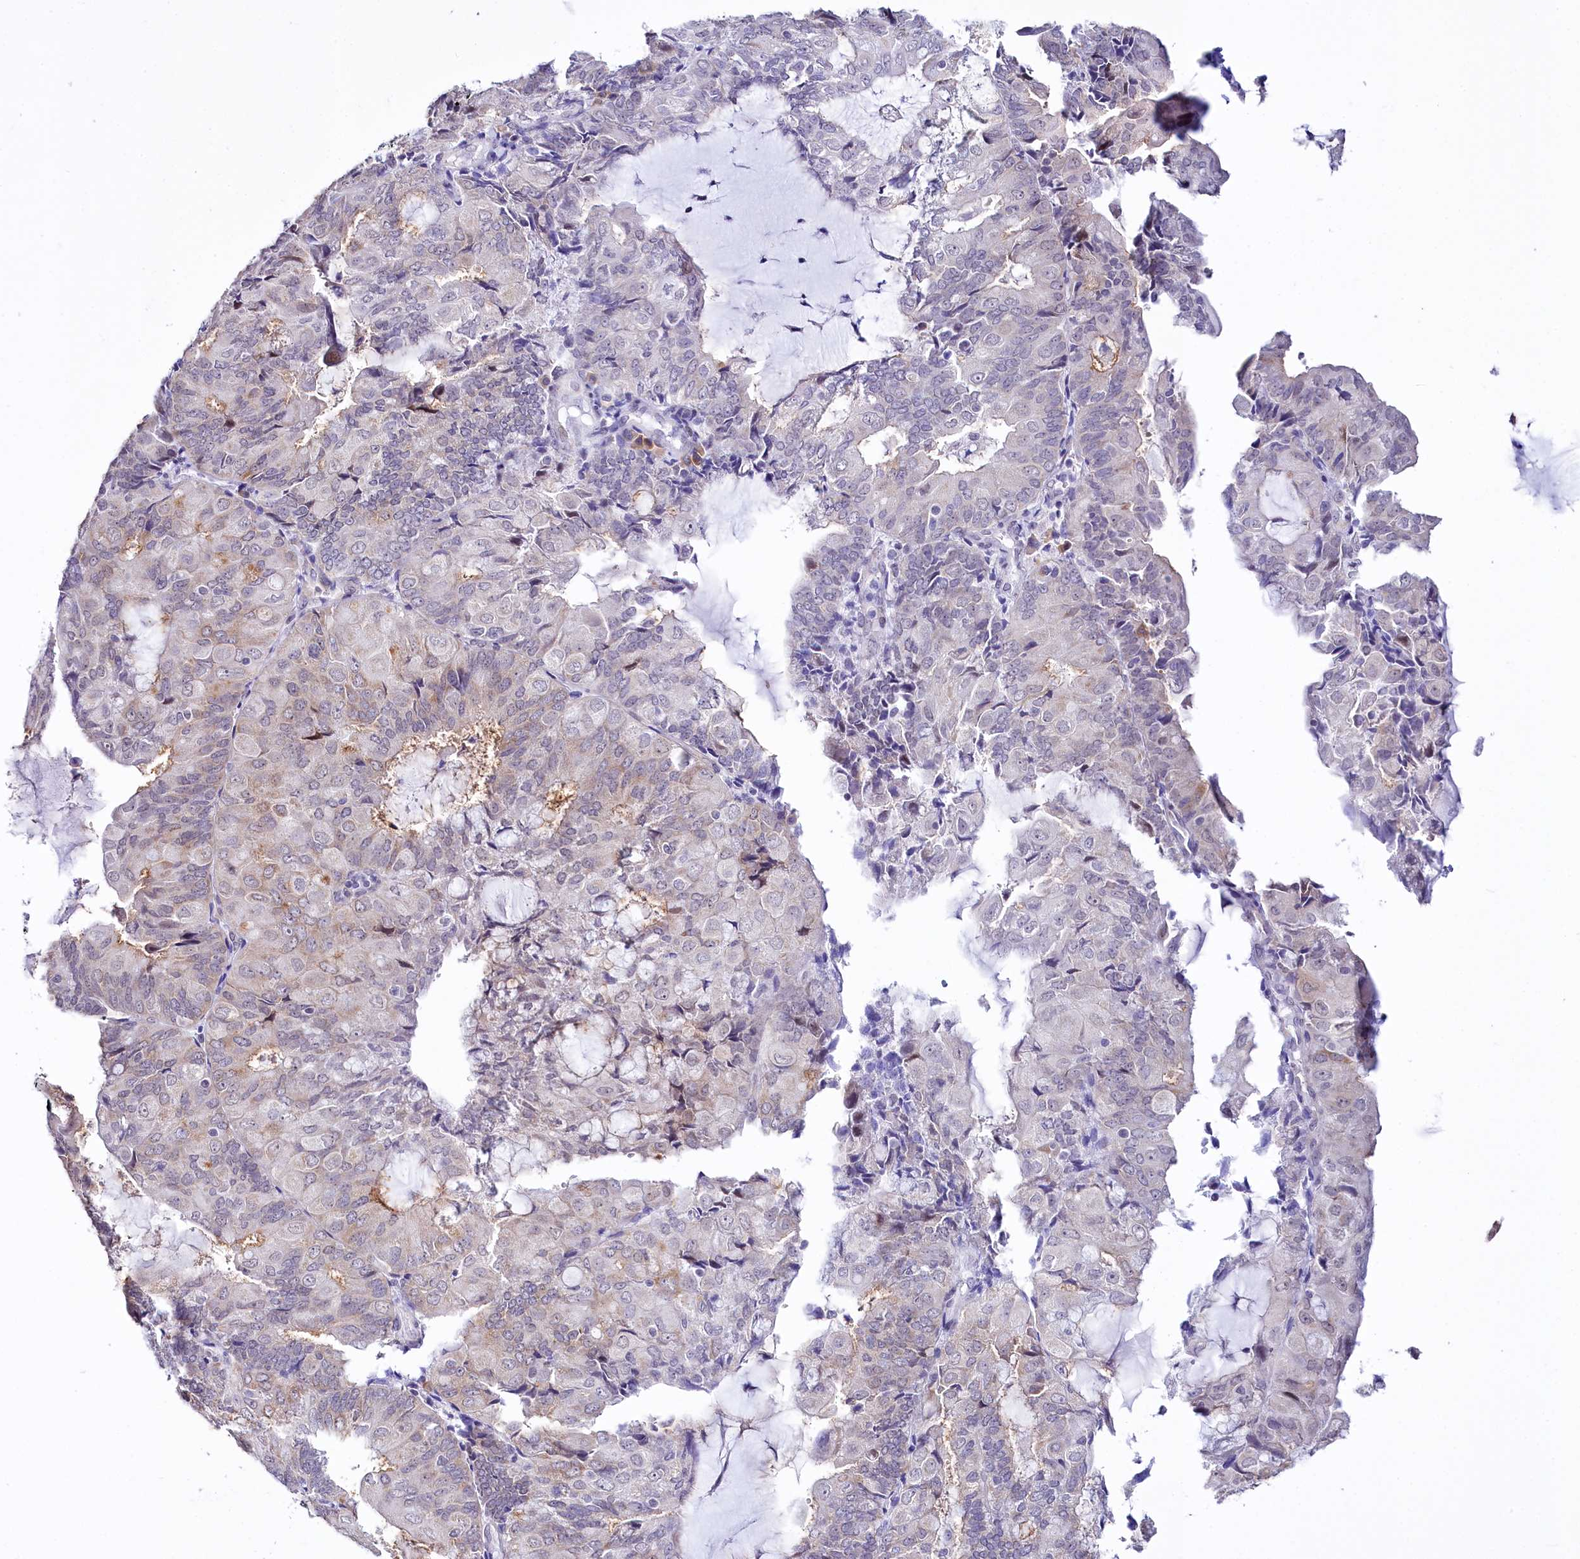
{"staining": {"intensity": "weak", "quantity": "<25%", "location": "cytoplasmic/membranous"}, "tissue": "endometrial cancer", "cell_type": "Tumor cells", "image_type": "cancer", "snomed": [{"axis": "morphology", "description": "Adenocarcinoma, NOS"}, {"axis": "topography", "description": "Endometrium"}], "caption": "A high-resolution photomicrograph shows IHC staining of adenocarcinoma (endometrial), which demonstrates no significant staining in tumor cells. (DAB IHC visualized using brightfield microscopy, high magnification).", "gene": "SPATS2", "patient": {"sex": "female", "age": 81}}